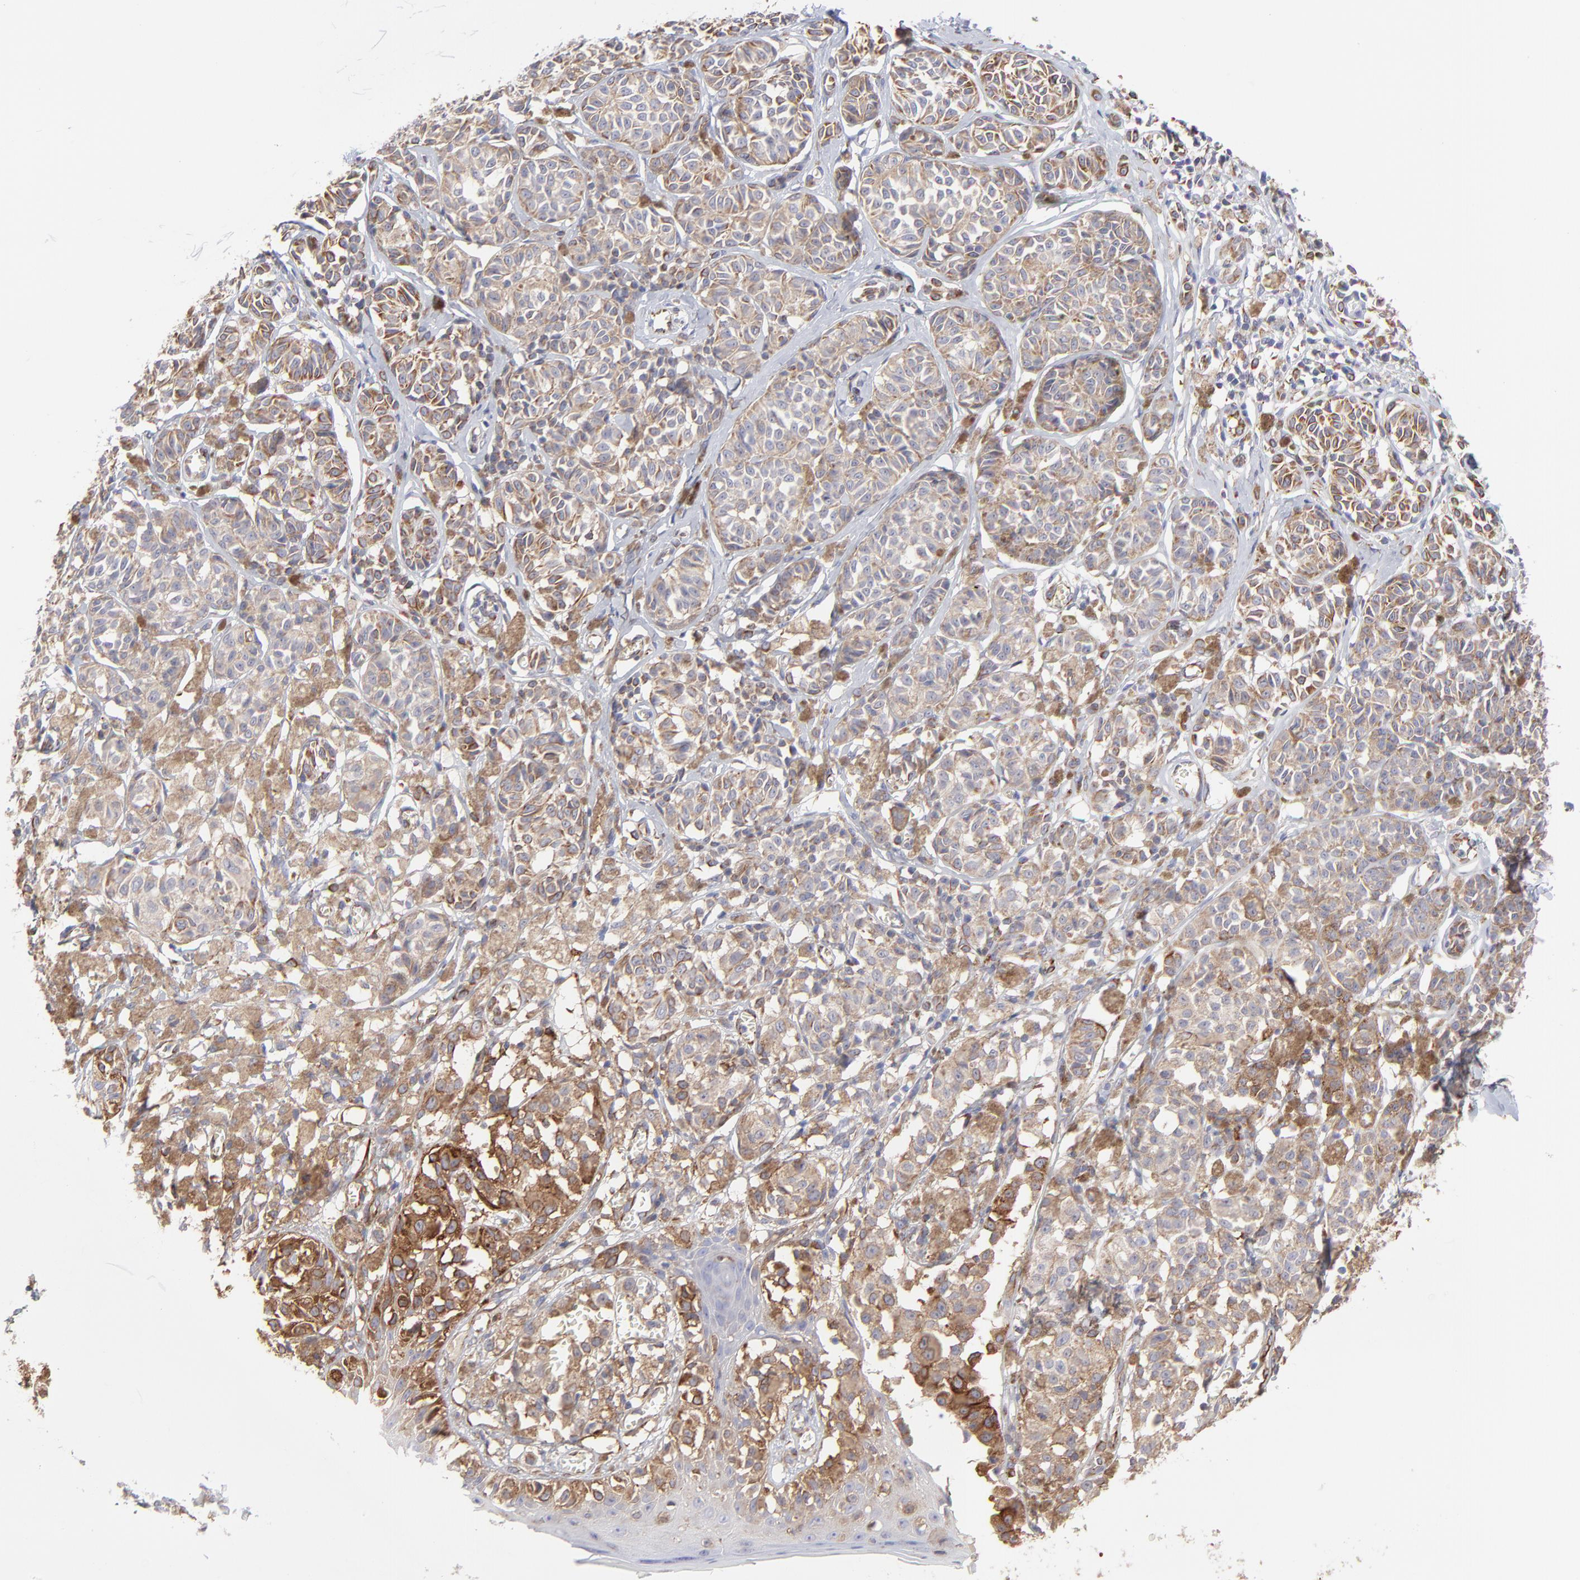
{"staining": {"intensity": "moderate", "quantity": ">75%", "location": "cytoplasmic/membranous"}, "tissue": "melanoma", "cell_type": "Tumor cells", "image_type": "cancer", "snomed": [{"axis": "morphology", "description": "Malignant melanoma, NOS"}, {"axis": "topography", "description": "Skin"}], "caption": "Tumor cells reveal moderate cytoplasmic/membranous expression in approximately >75% of cells in melanoma.", "gene": "COX8C", "patient": {"sex": "male", "age": 76}}